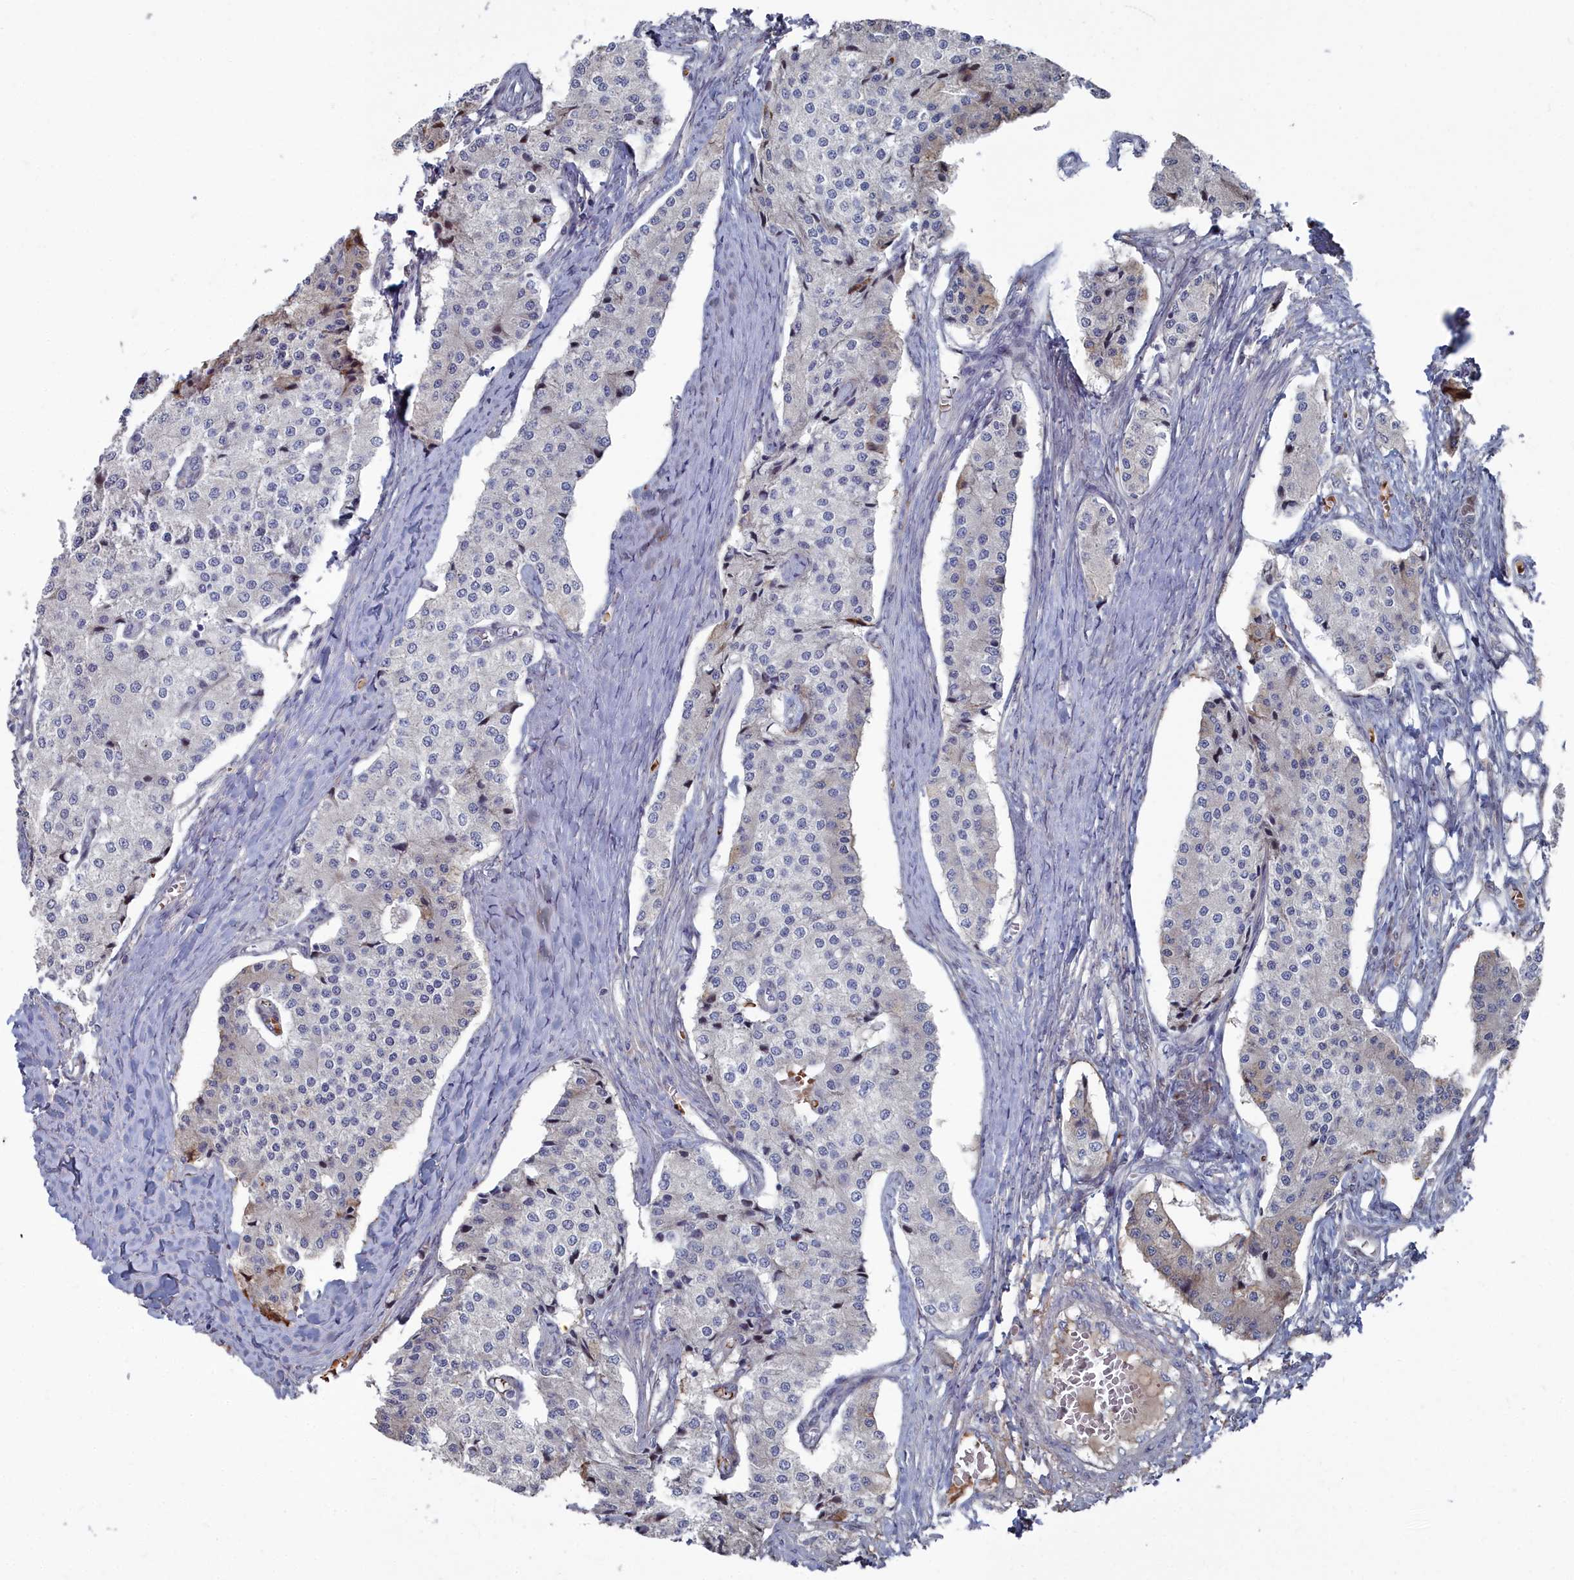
{"staining": {"intensity": "weak", "quantity": "<25%", "location": "cytoplasmic/membranous"}, "tissue": "carcinoid", "cell_type": "Tumor cells", "image_type": "cancer", "snomed": [{"axis": "morphology", "description": "Carcinoid, malignant, NOS"}, {"axis": "topography", "description": "Colon"}], "caption": "The photomicrograph reveals no staining of tumor cells in malignant carcinoid.", "gene": "SHISAL2A", "patient": {"sex": "female", "age": 52}}